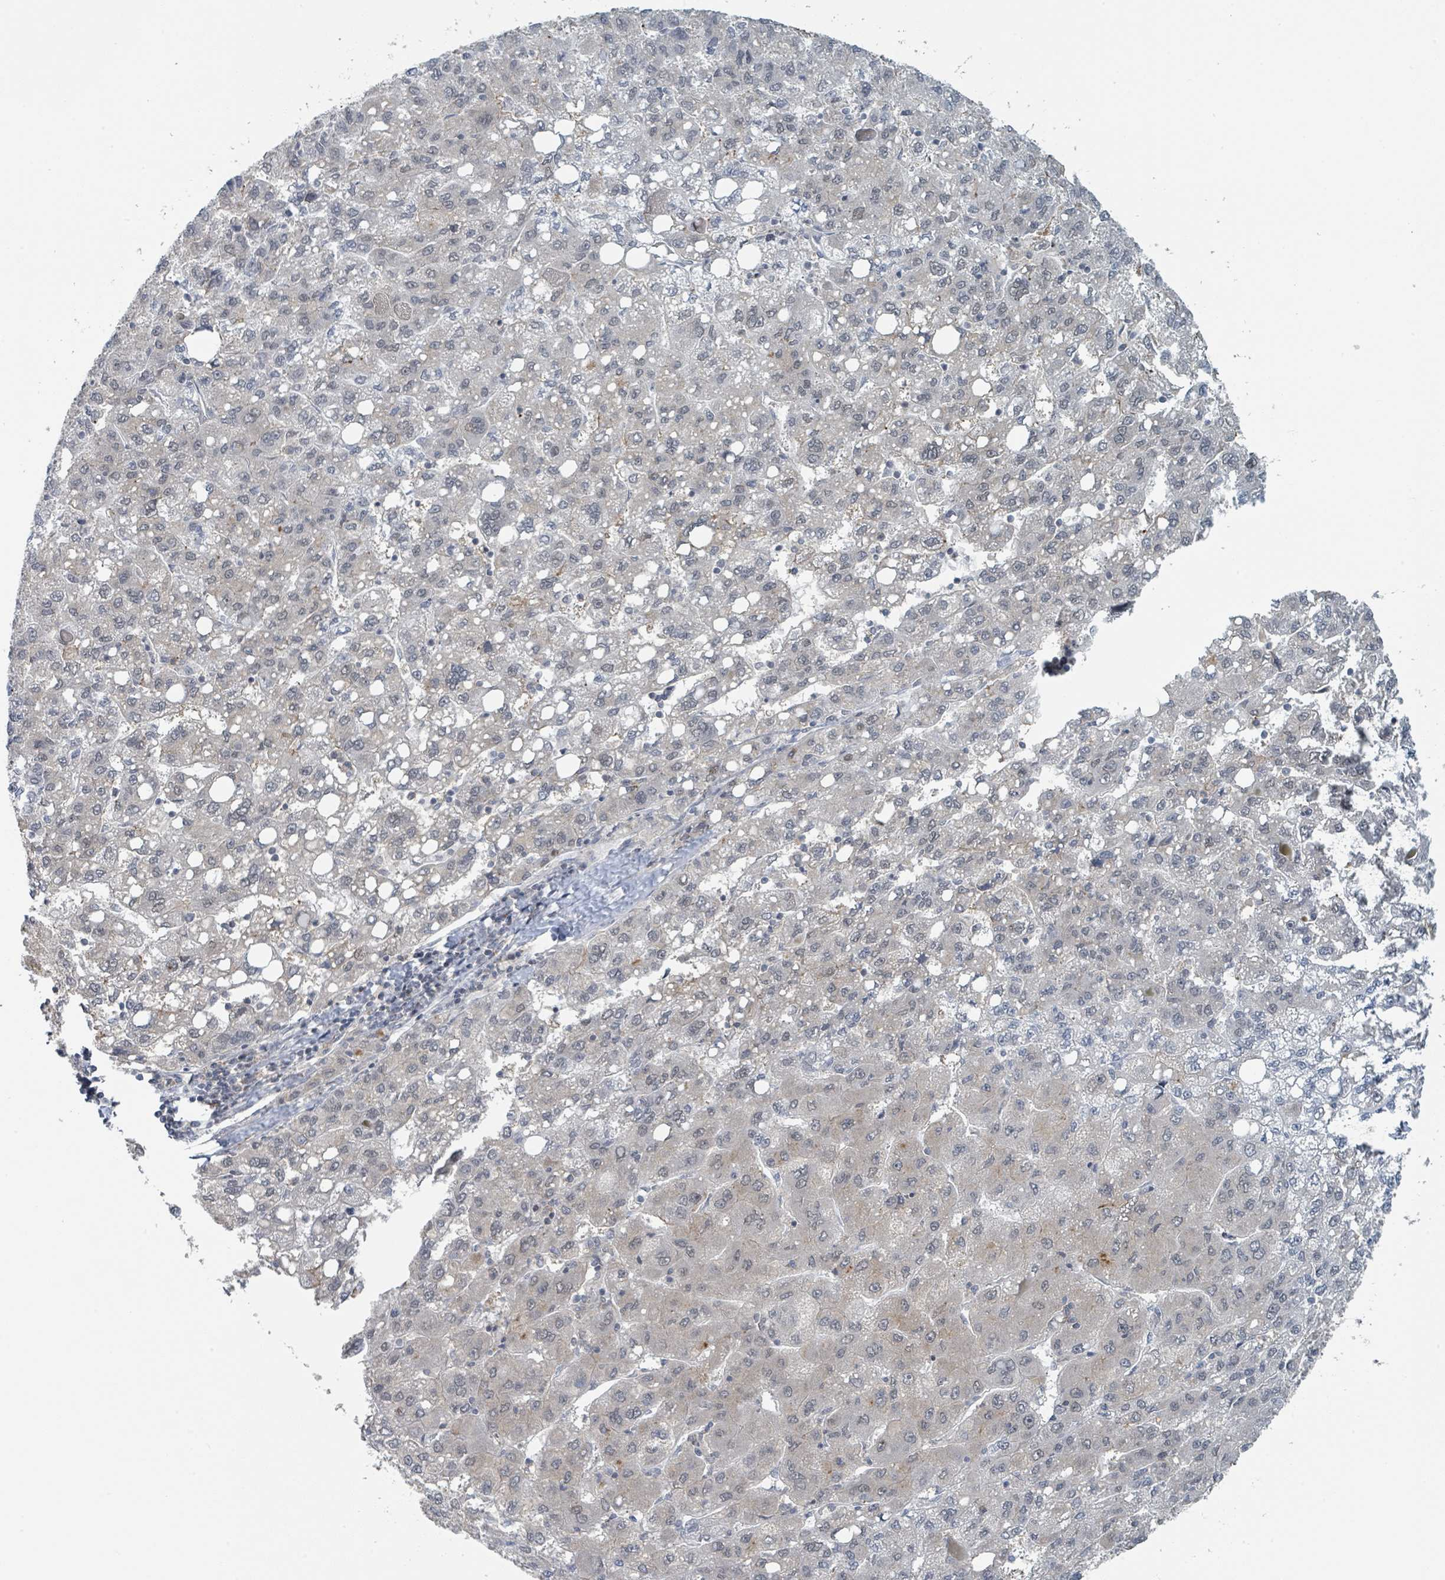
{"staining": {"intensity": "weak", "quantity": "<25%", "location": "nuclear"}, "tissue": "liver cancer", "cell_type": "Tumor cells", "image_type": "cancer", "snomed": [{"axis": "morphology", "description": "Carcinoma, Hepatocellular, NOS"}, {"axis": "topography", "description": "Liver"}], "caption": "The image displays no staining of tumor cells in liver cancer (hepatocellular carcinoma).", "gene": "ANKRD55", "patient": {"sex": "female", "age": 82}}